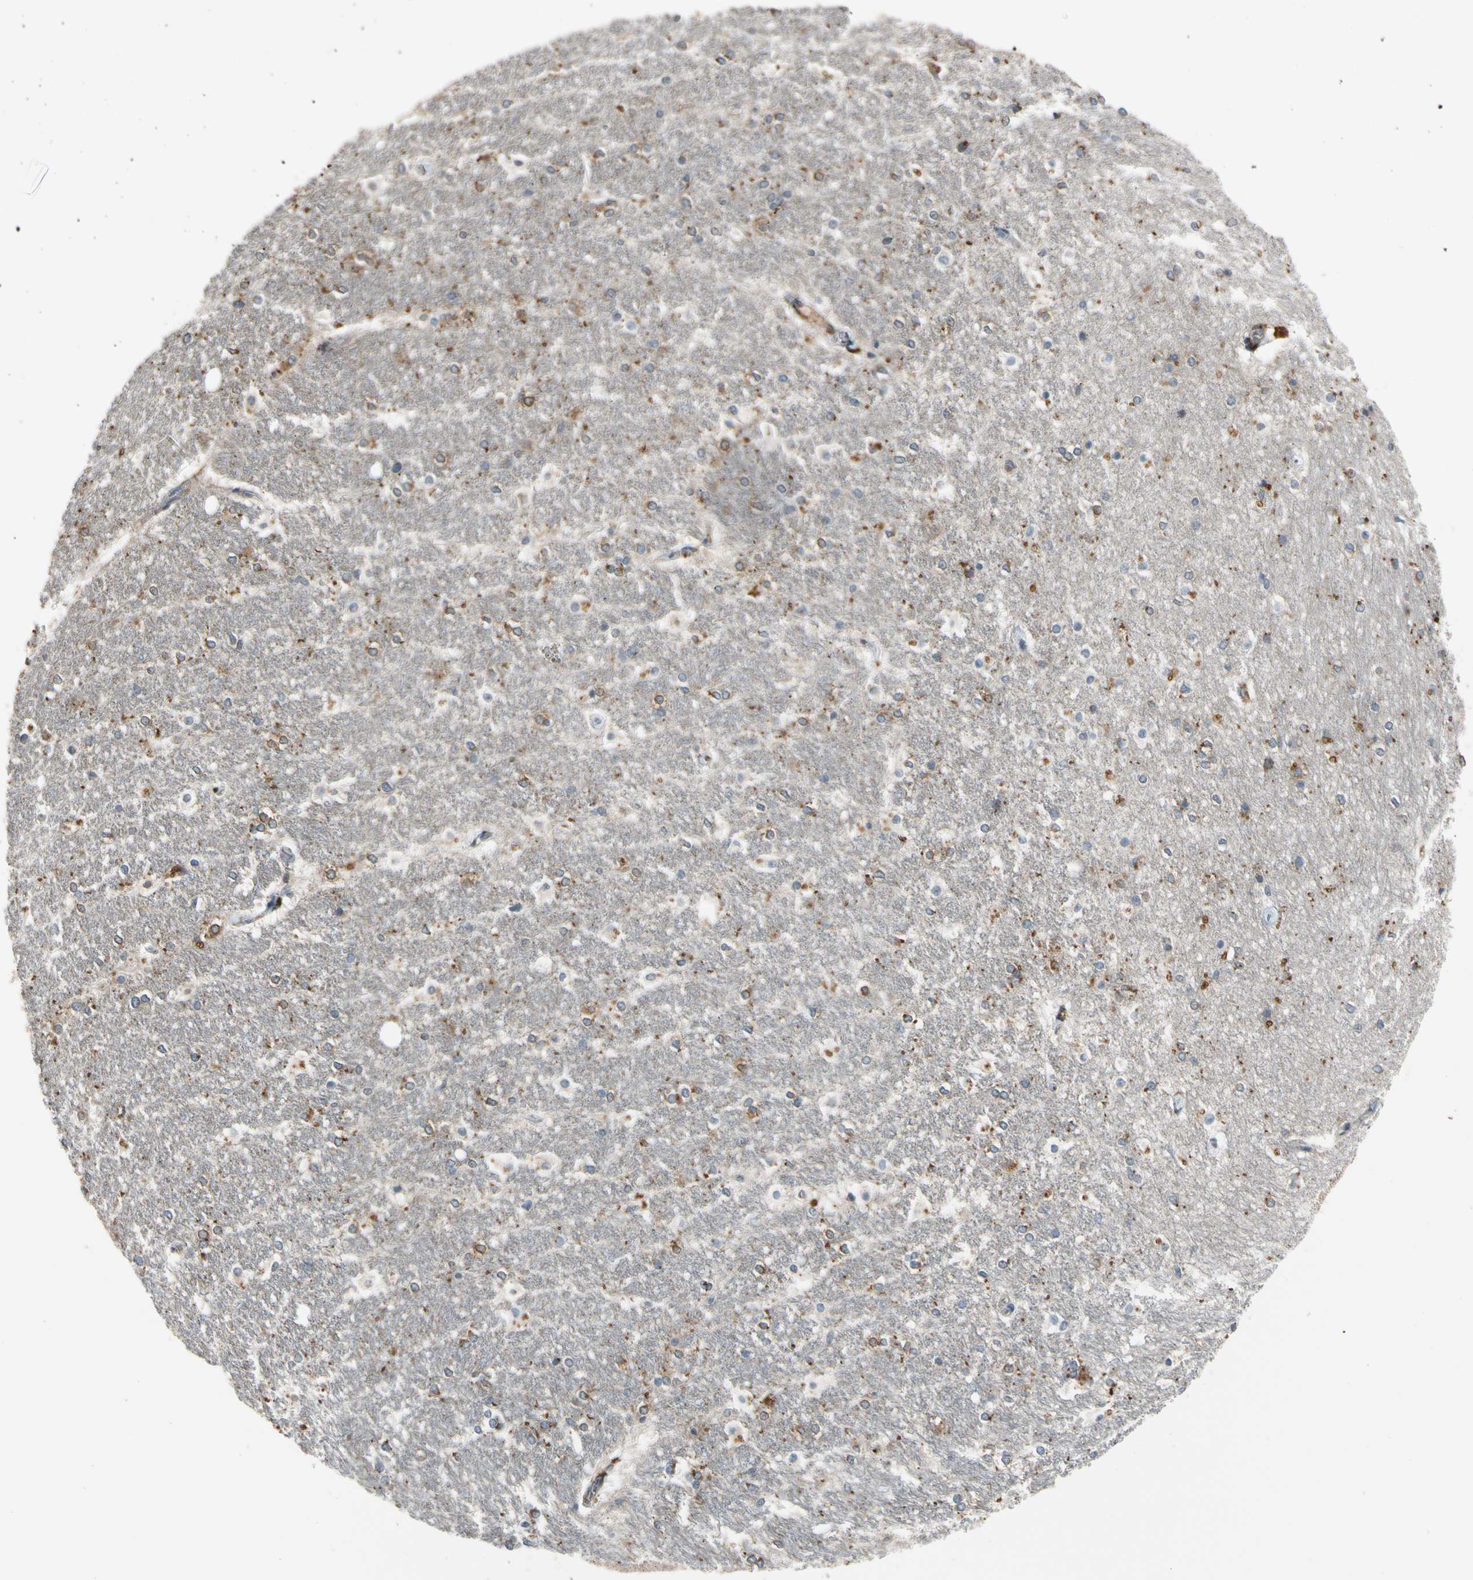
{"staining": {"intensity": "moderate", "quantity": "<25%", "location": "cytoplasmic/membranous"}, "tissue": "hippocampus", "cell_type": "Glial cells", "image_type": "normal", "snomed": [{"axis": "morphology", "description": "Normal tissue, NOS"}, {"axis": "topography", "description": "Hippocampus"}], "caption": "Immunohistochemistry (IHC) micrograph of unremarkable human hippocampus stained for a protein (brown), which displays low levels of moderate cytoplasmic/membranous staining in about <25% of glial cells.", "gene": "MST1R", "patient": {"sex": "female", "age": 19}}